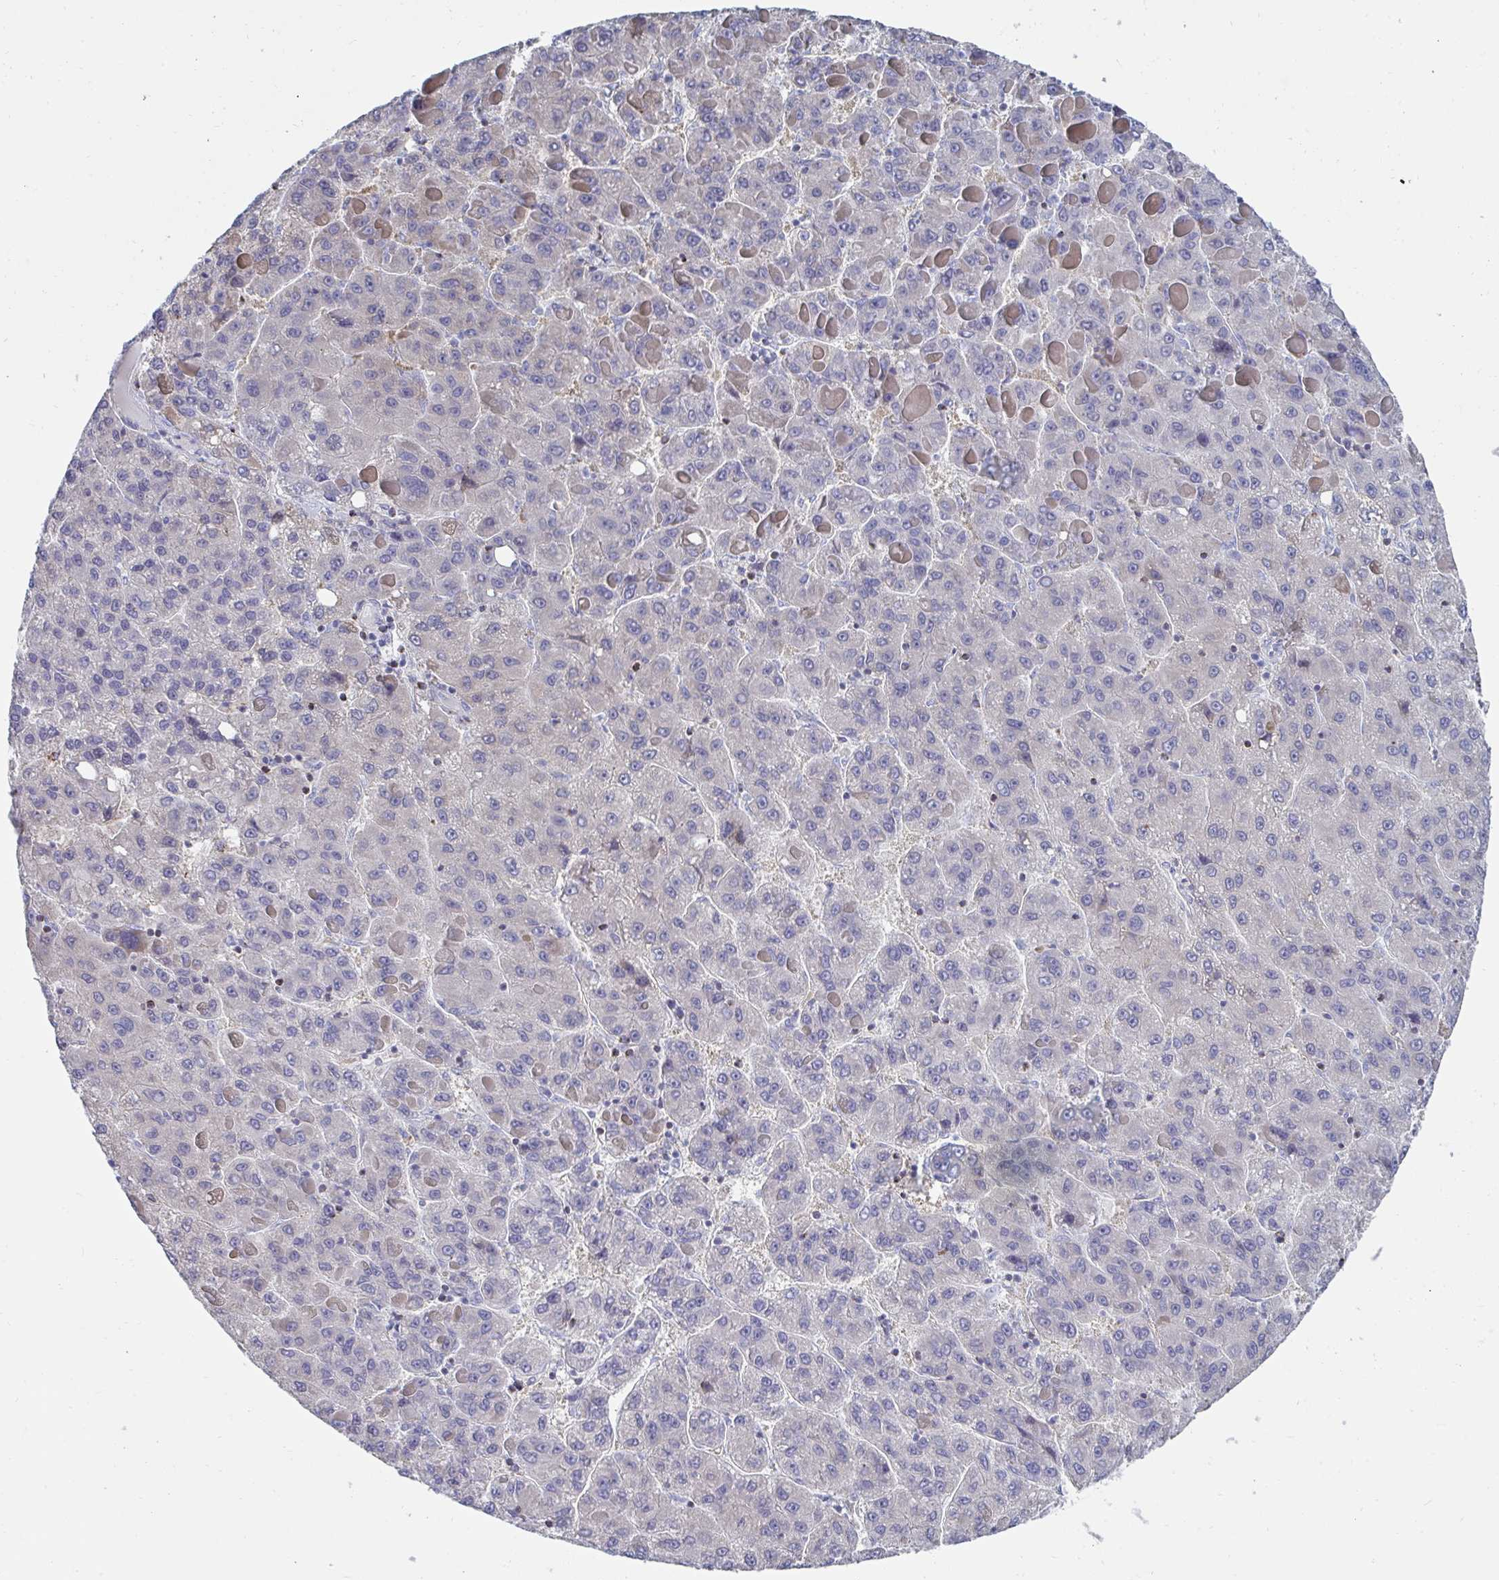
{"staining": {"intensity": "negative", "quantity": "none", "location": "none"}, "tissue": "liver cancer", "cell_type": "Tumor cells", "image_type": "cancer", "snomed": [{"axis": "morphology", "description": "Carcinoma, Hepatocellular, NOS"}, {"axis": "topography", "description": "Liver"}], "caption": "This is a image of IHC staining of hepatocellular carcinoma (liver), which shows no expression in tumor cells.", "gene": "MGAM2", "patient": {"sex": "female", "age": 82}}